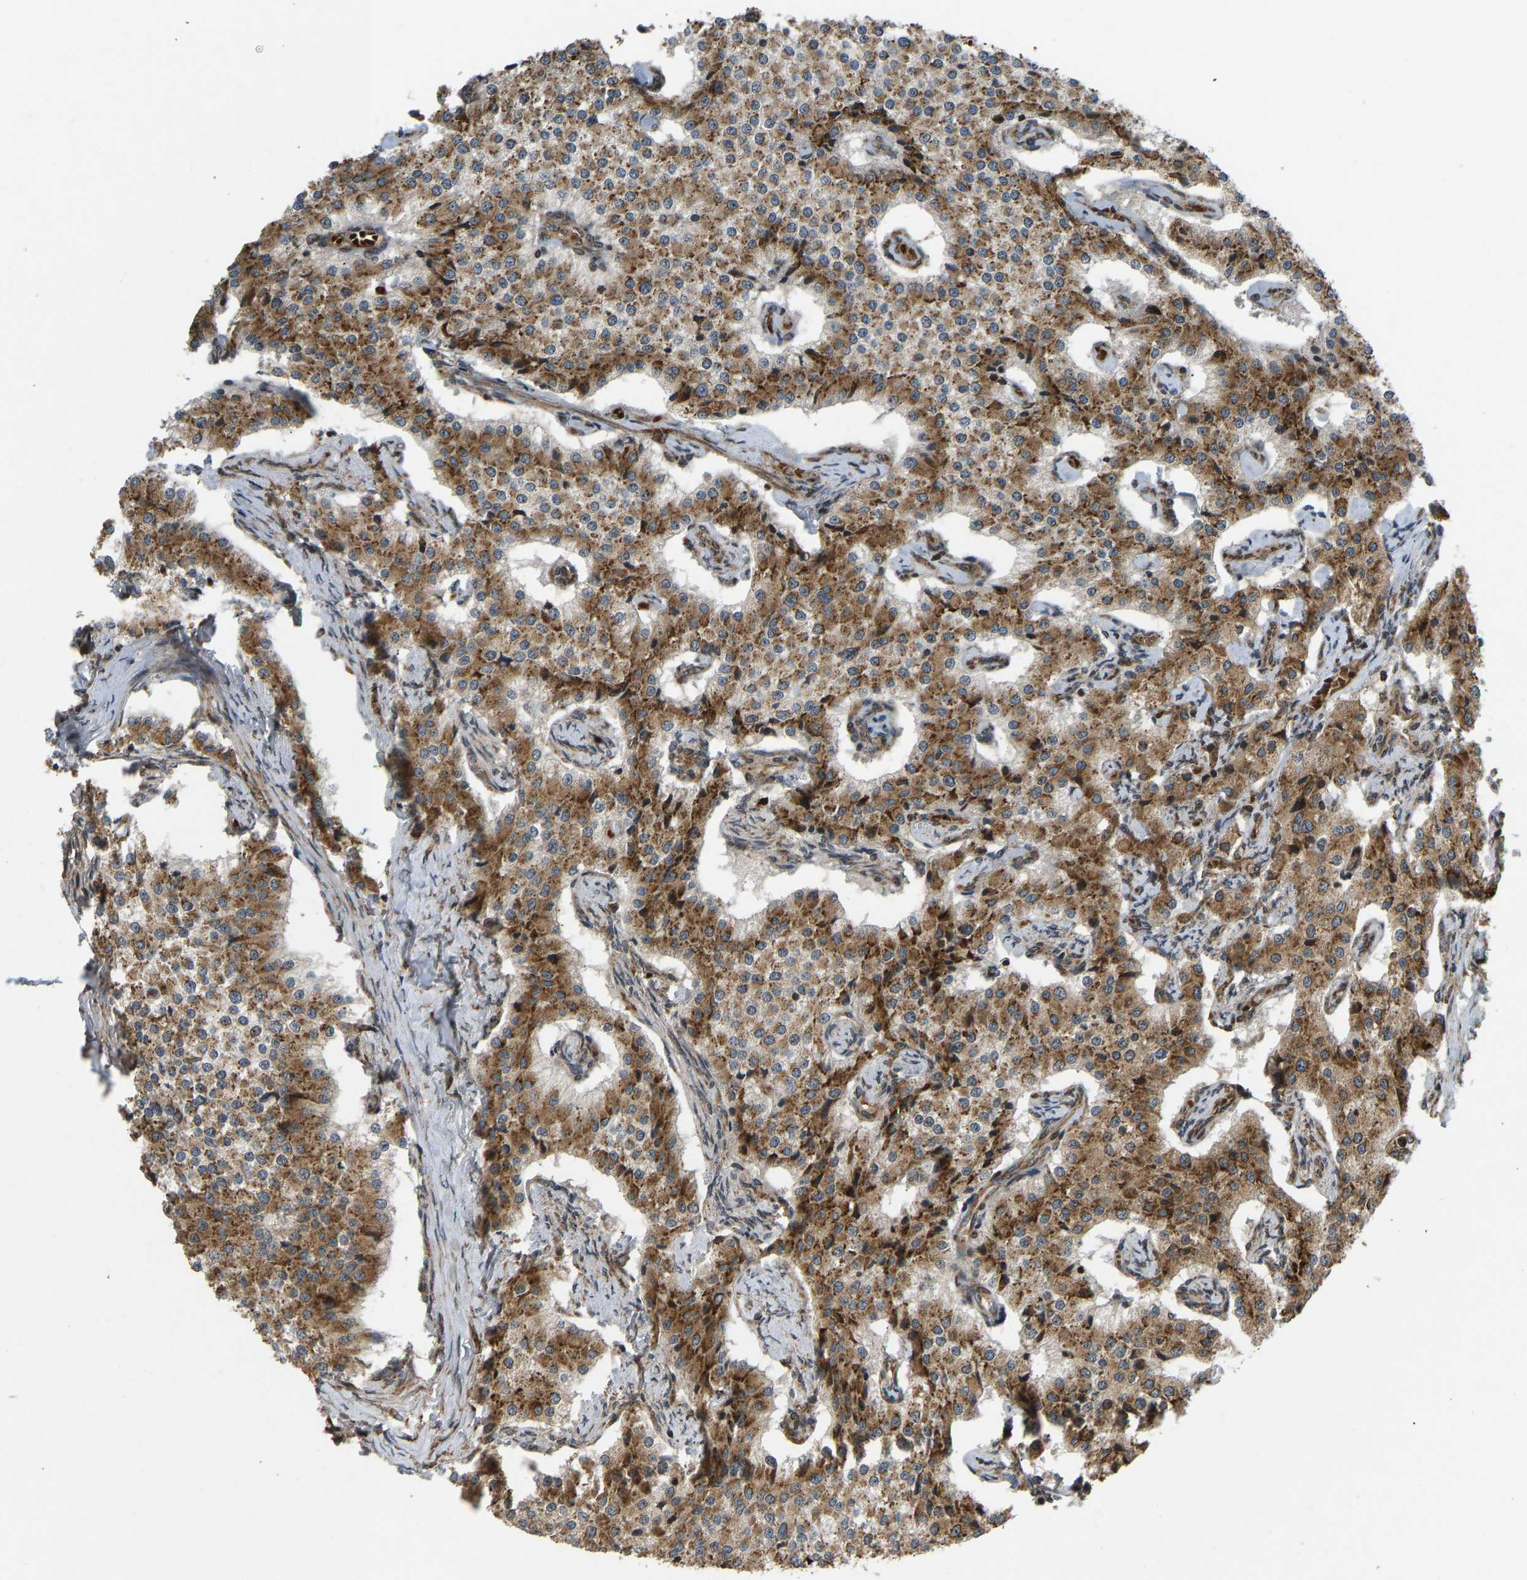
{"staining": {"intensity": "moderate", "quantity": ">75%", "location": "cytoplasmic/membranous"}, "tissue": "carcinoid", "cell_type": "Tumor cells", "image_type": "cancer", "snomed": [{"axis": "morphology", "description": "Carcinoid, malignant, NOS"}, {"axis": "topography", "description": "Colon"}], "caption": "Carcinoid stained for a protein (brown) displays moderate cytoplasmic/membranous positive staining in approximately >75% of tumor cells.", "gene": "RPN2", "patient": {"sex": "female", "age": 52}}